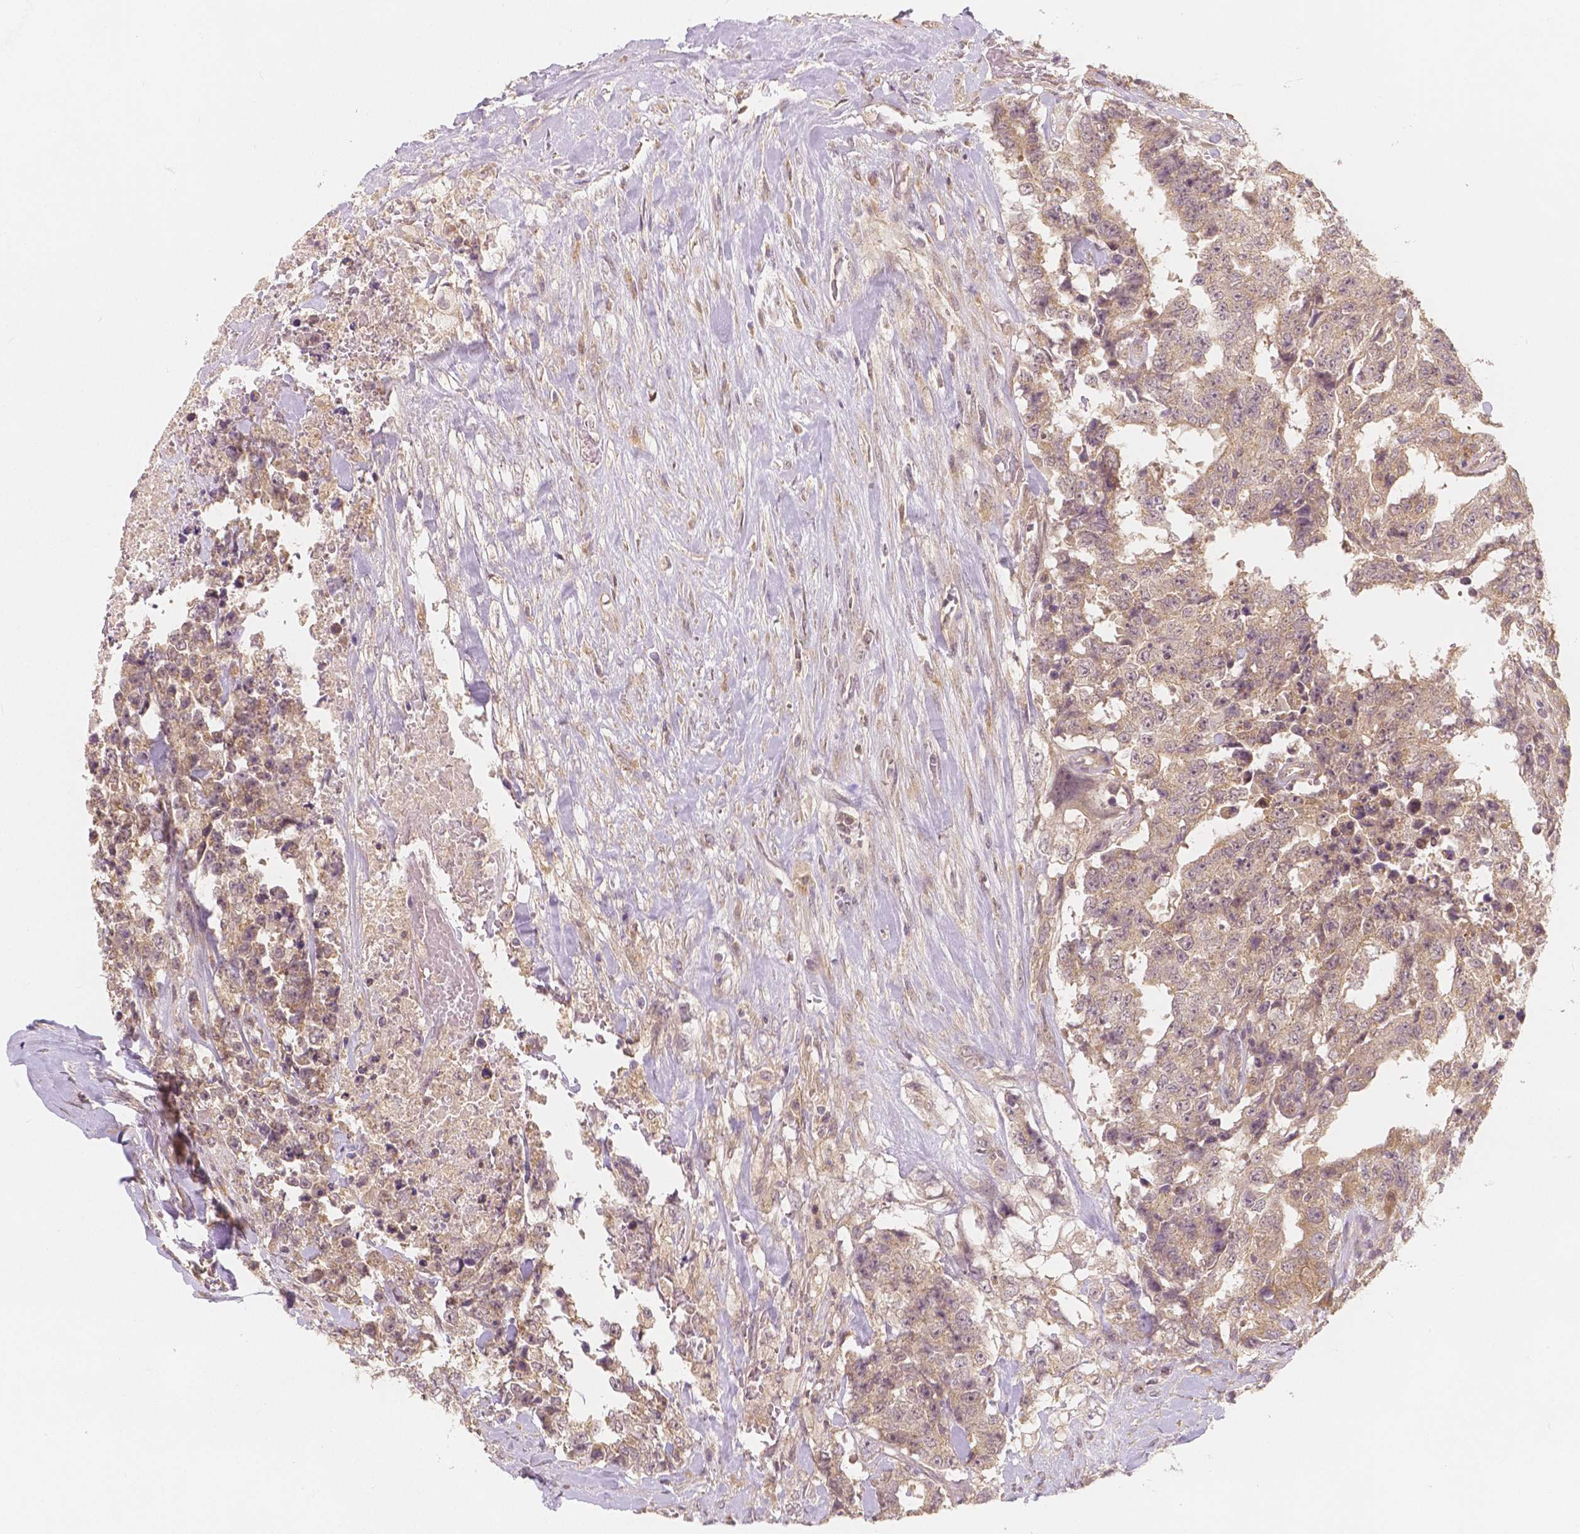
{"staining": {"intensity": "weak", "quantity": ">75%", "location": "cytoplasmic/membranous"}, "tissue": "testis cancer", "cell_type": "Tumor cells", "image_type": "cancer", "snomed": [{"axis": "morphology", "description": "Carcinoma, Embryonal, NOS"}, {"axis": "topography", "description": "Testis"}], "caption": "DAB (3,3'-diaminobenzidine) immunohistochemical staining of human testis cancer shows weak cytoplasmic/membranous protein staining in approximately >75% of tumor cells. (brown staining indicates protein expression, while blue staining denotes nuclei).", "gene": "SNX12", "patient": {"sex": "male", "age": 24}}